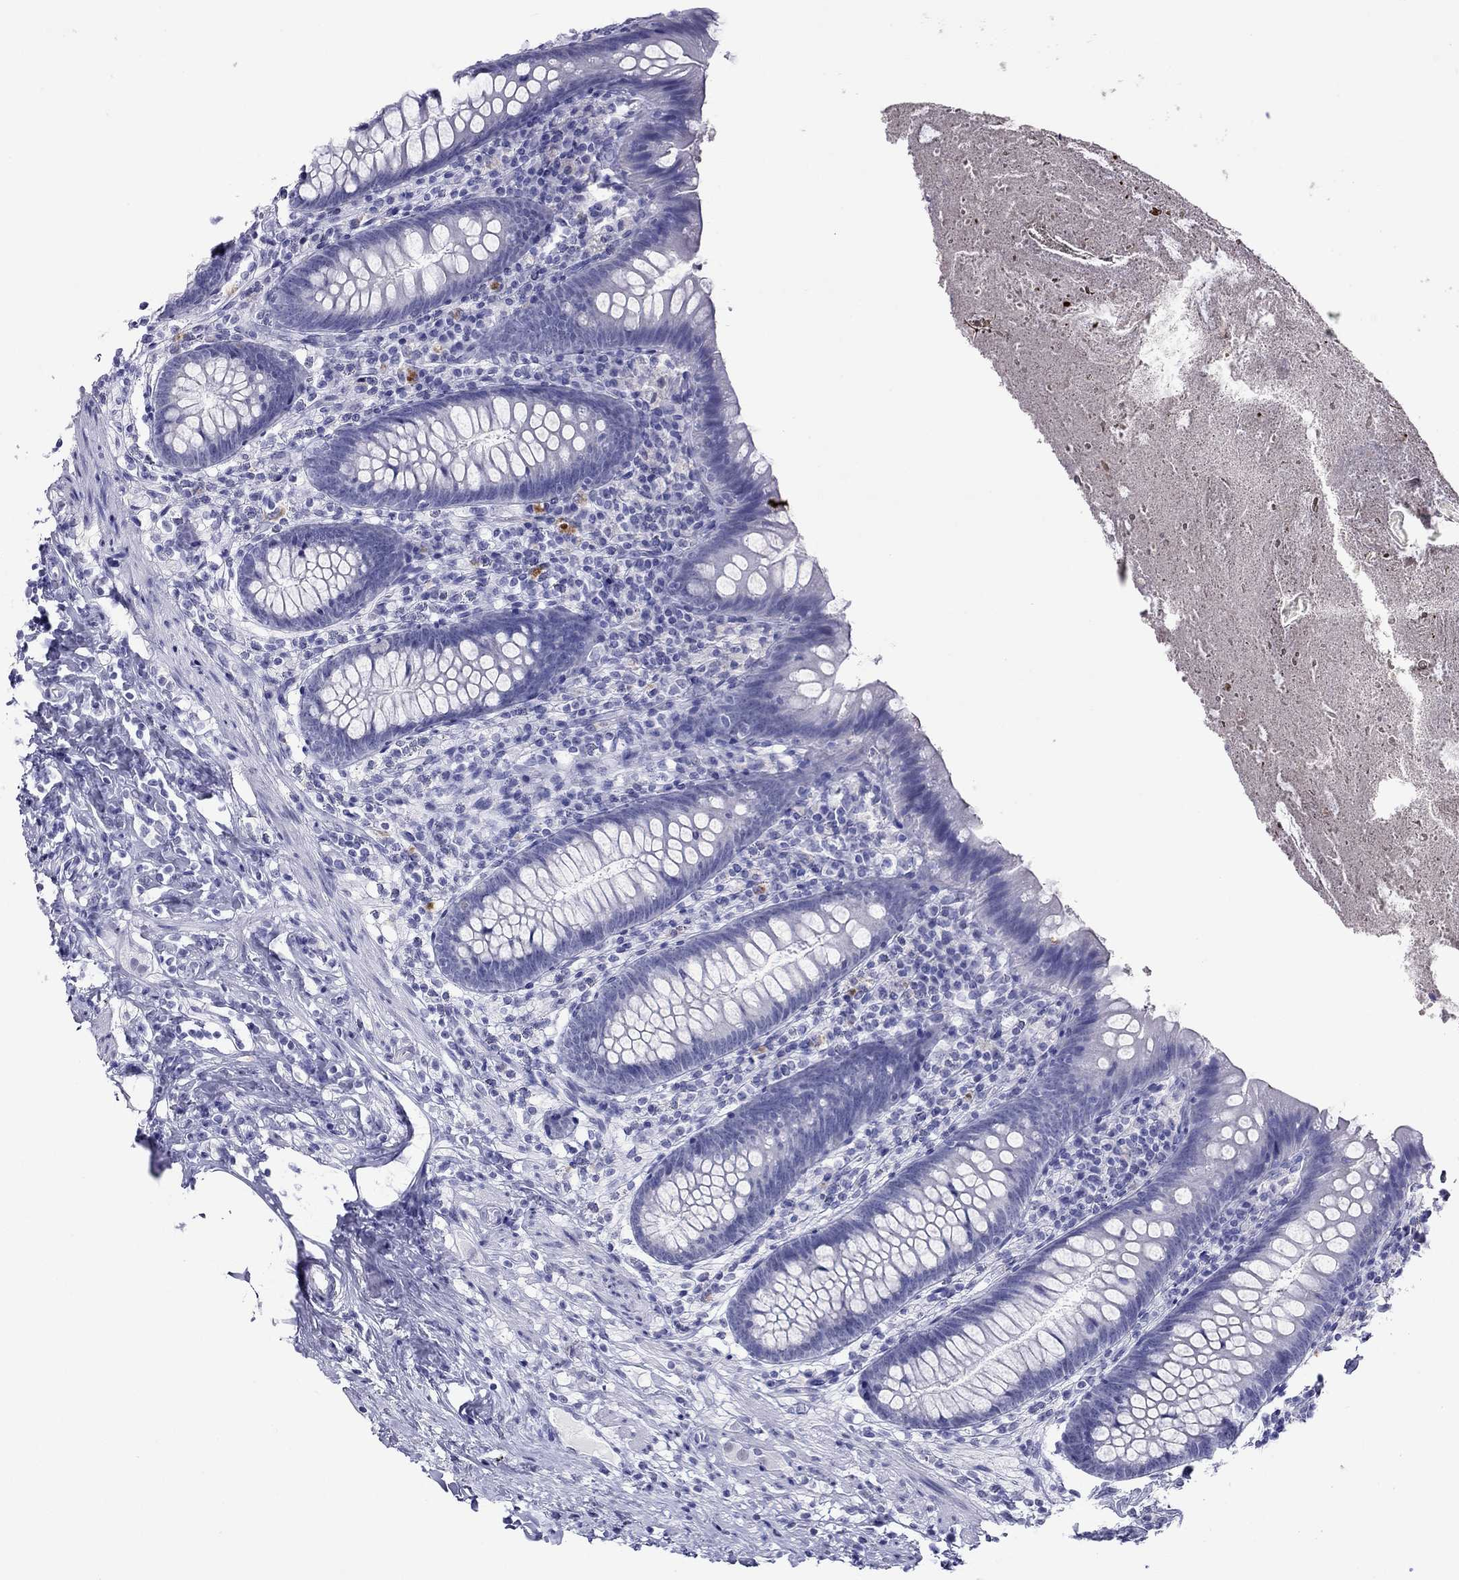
{"staining": {"intensity": "negative", "quantity": "none", "location": "none"}, "tissue": "appendix", "cell_type": "Glandular cells", "image_type": "normal", "snomed": [{"axis": "morphology", "description": "Normal tissue, NOS"}, {"axis": "topography", "description": "Appendix"}], "caption": "Immunohistochemistry (IHC) histopathology image of benign human appendix stained for a protein (brown), which exhibits no expression in glandular cells.", "gene": "SLC30A8", "patient": {"sex": "male", "age": 47}}